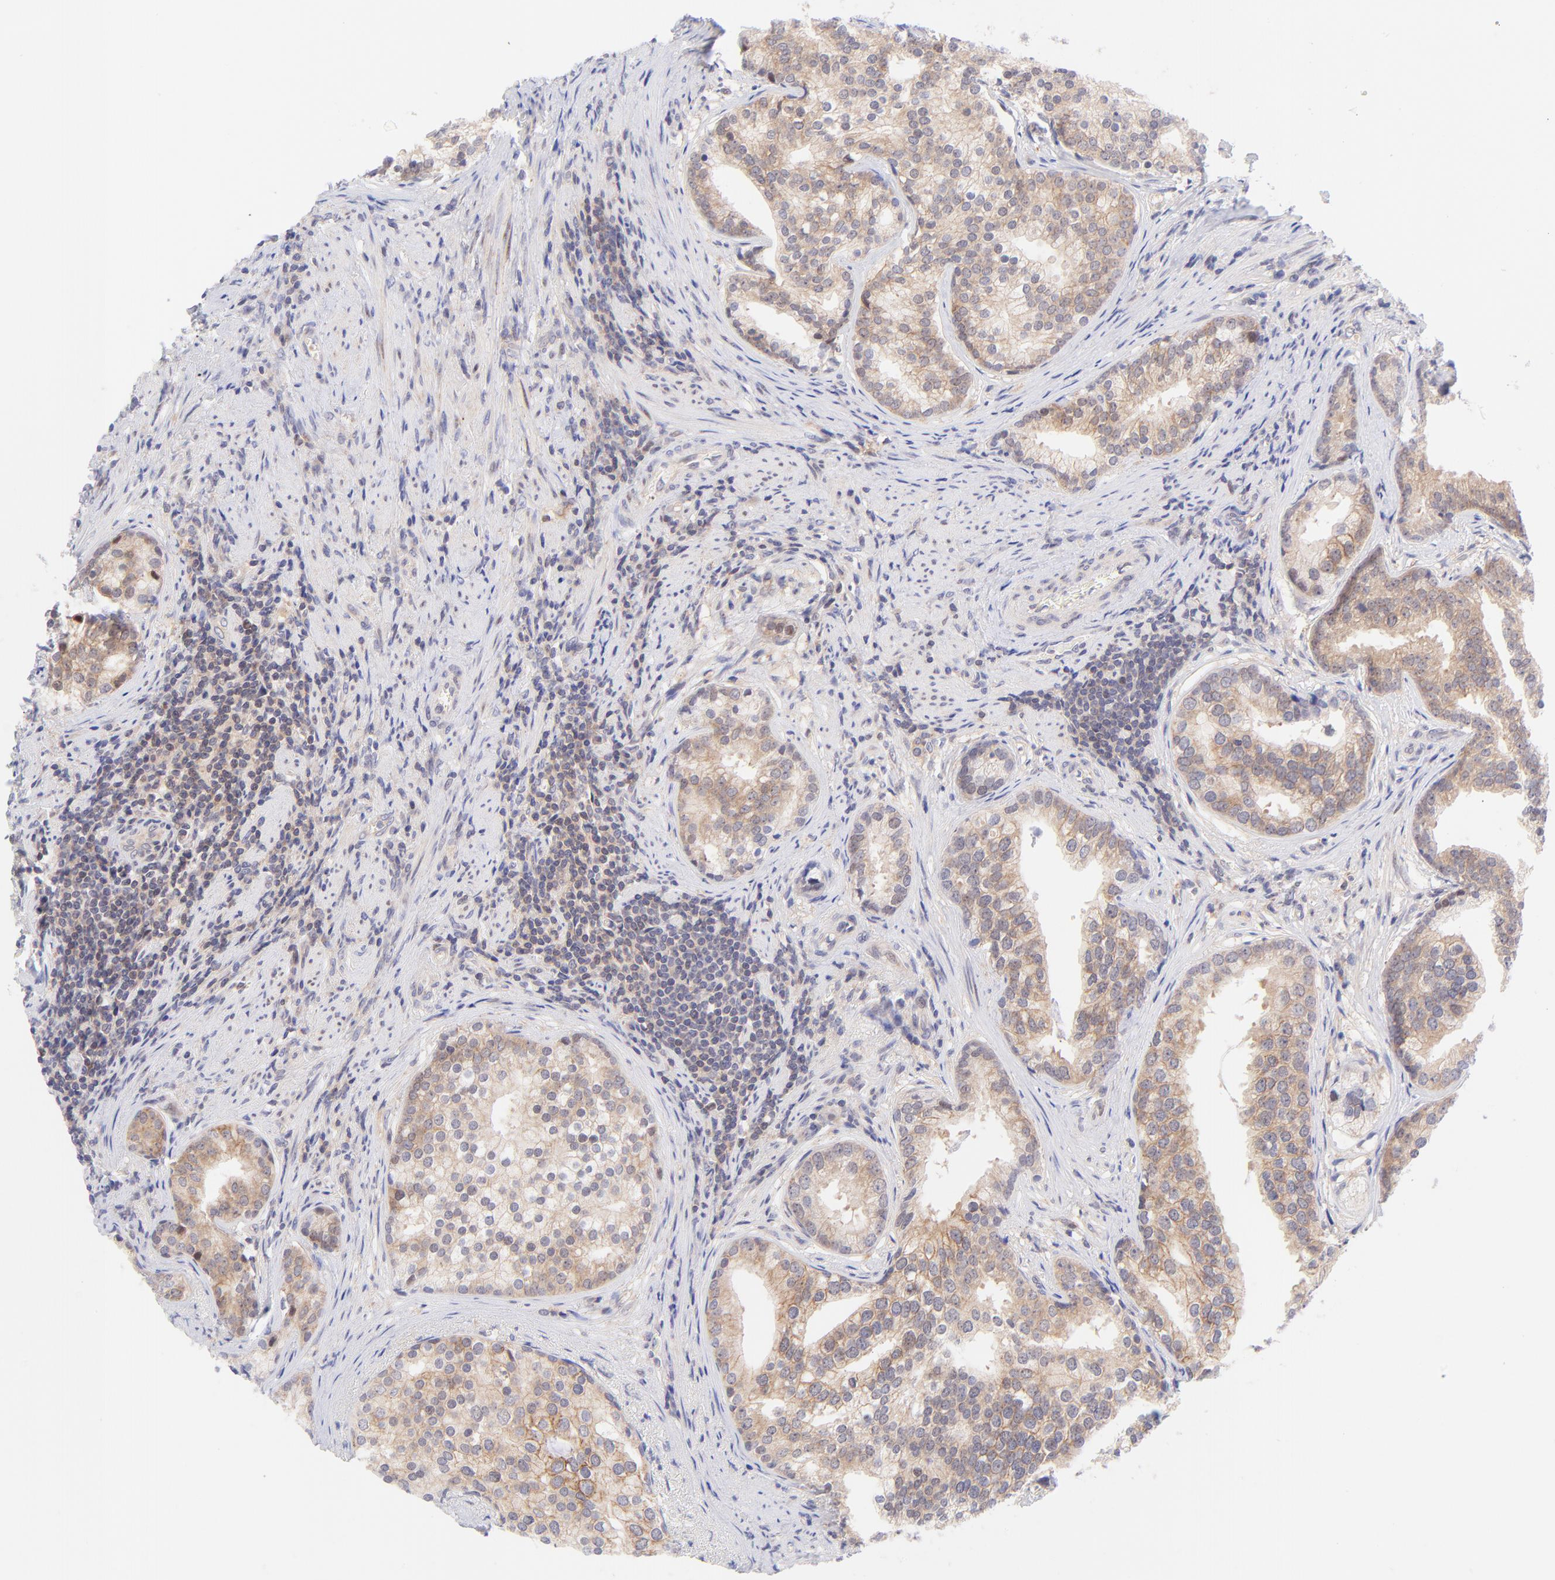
{"staining": {"intensity": "weak", "quantity": ">75%", "location": "cytoplasmic/membranous"}, "tissue": "prostate cancer", "cell_type": "Tumor cells", "image_type": "cancer", "snomed": [{"axis": "morphology", "description": "Adenocarcinoma, Low grade"}, {"axis": "topography", "description": "Prostate"}], "caption": "The micrograph shows a brown stain indicating the presence of a protein in the cytoplasmic/membranous of tumor cells in low-grade adenocarcinoma (prostate). Nuclei are stained in blue.", "gene": "PBDC1", "patient": {"sex": "male", "age": 71}}